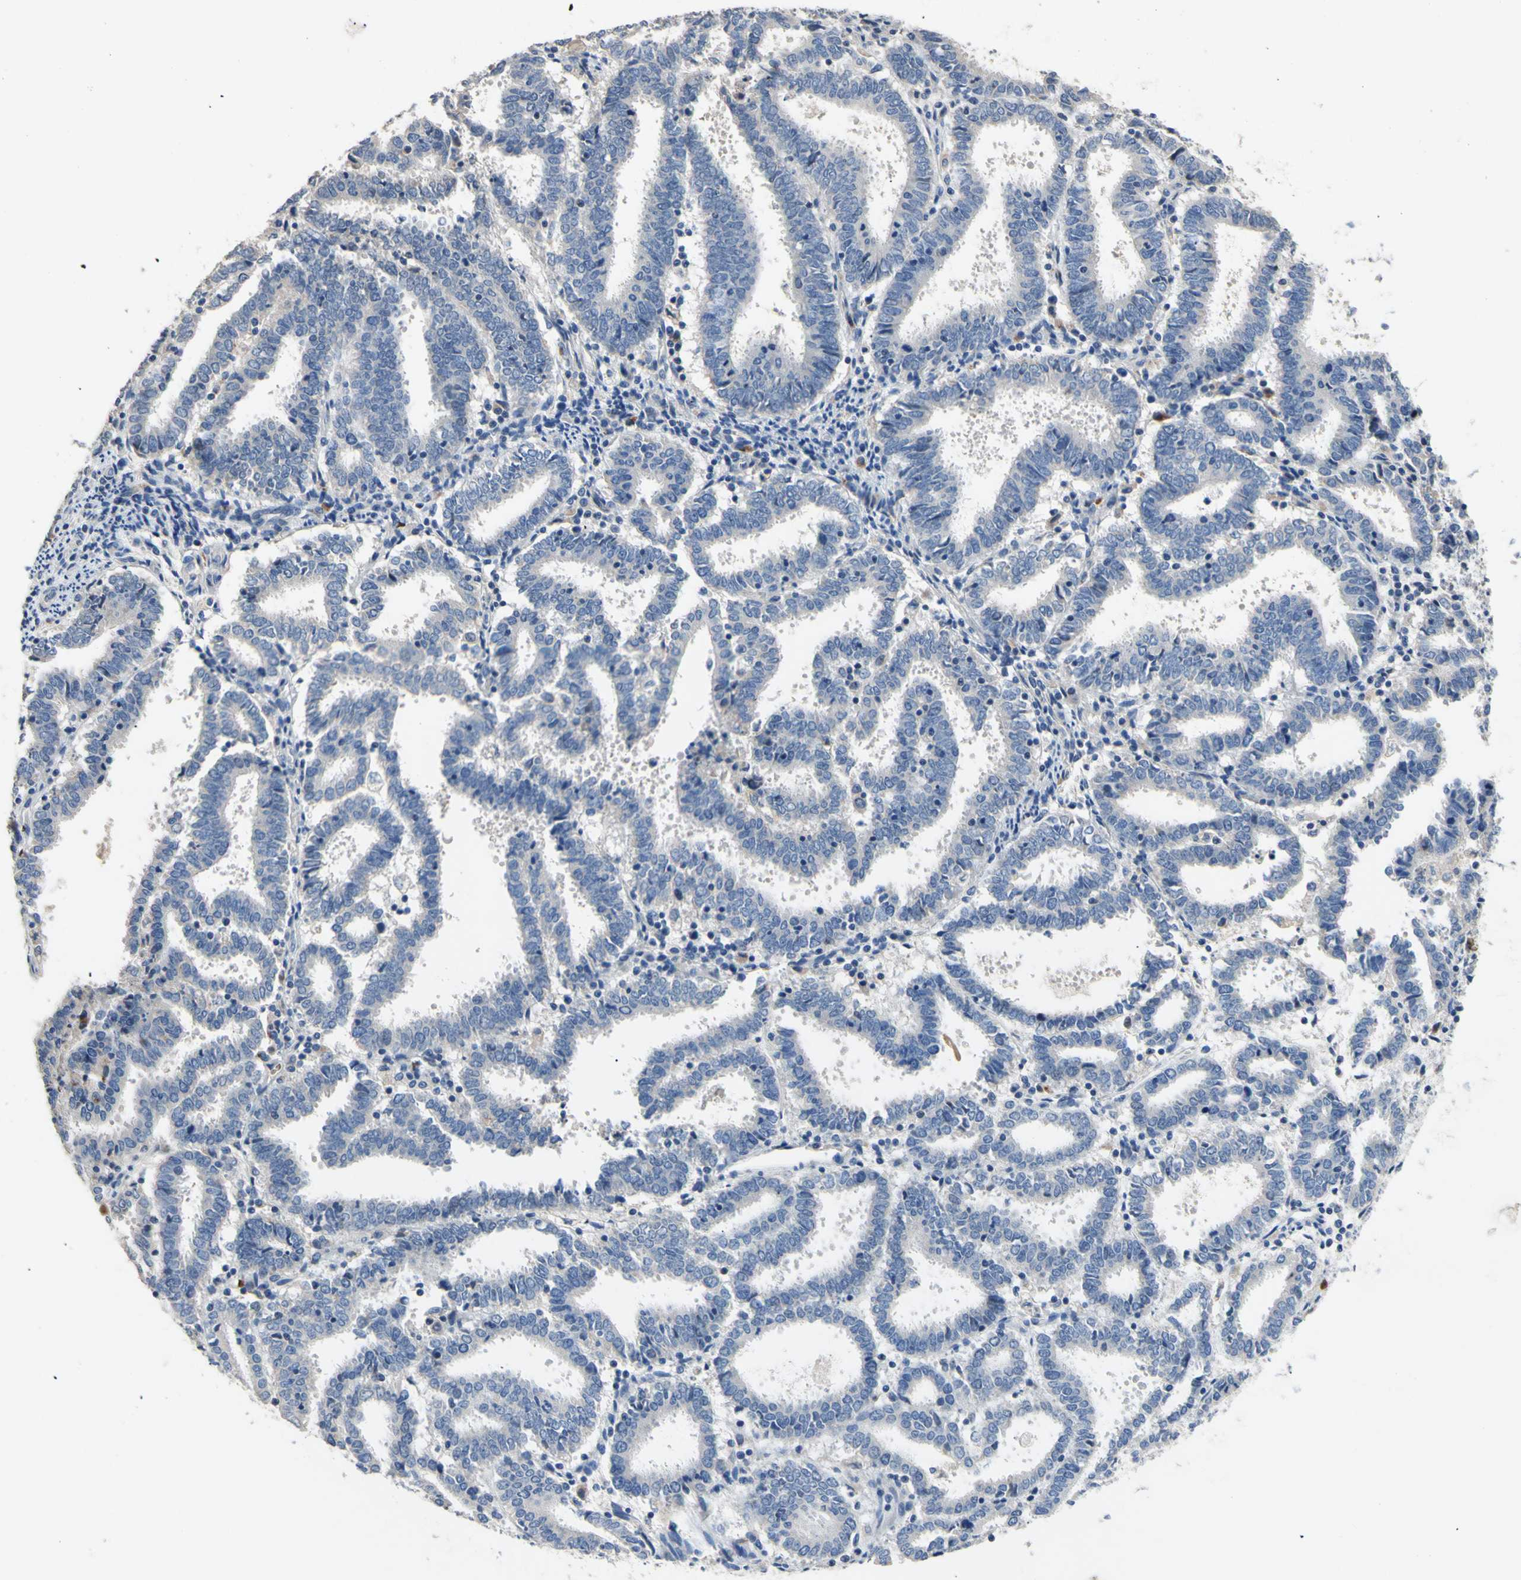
{"staining": {"intensity": "negative", "quantity": "none", "location": "none"}, "tissue": "endometrial cancer", "cell_type": "Tumor cells", "image_type": "cancer", "snomed": [{"axis": "morphology", "description": "Adenocarcinoma, NOS"}, {"axis": "topography", "description": "Uterus"}], "caption": "There is no significant expression in tumor cells of endometrial cancer.", "gene": "CDON", "patient": {"sex": "female", "age": 83}}